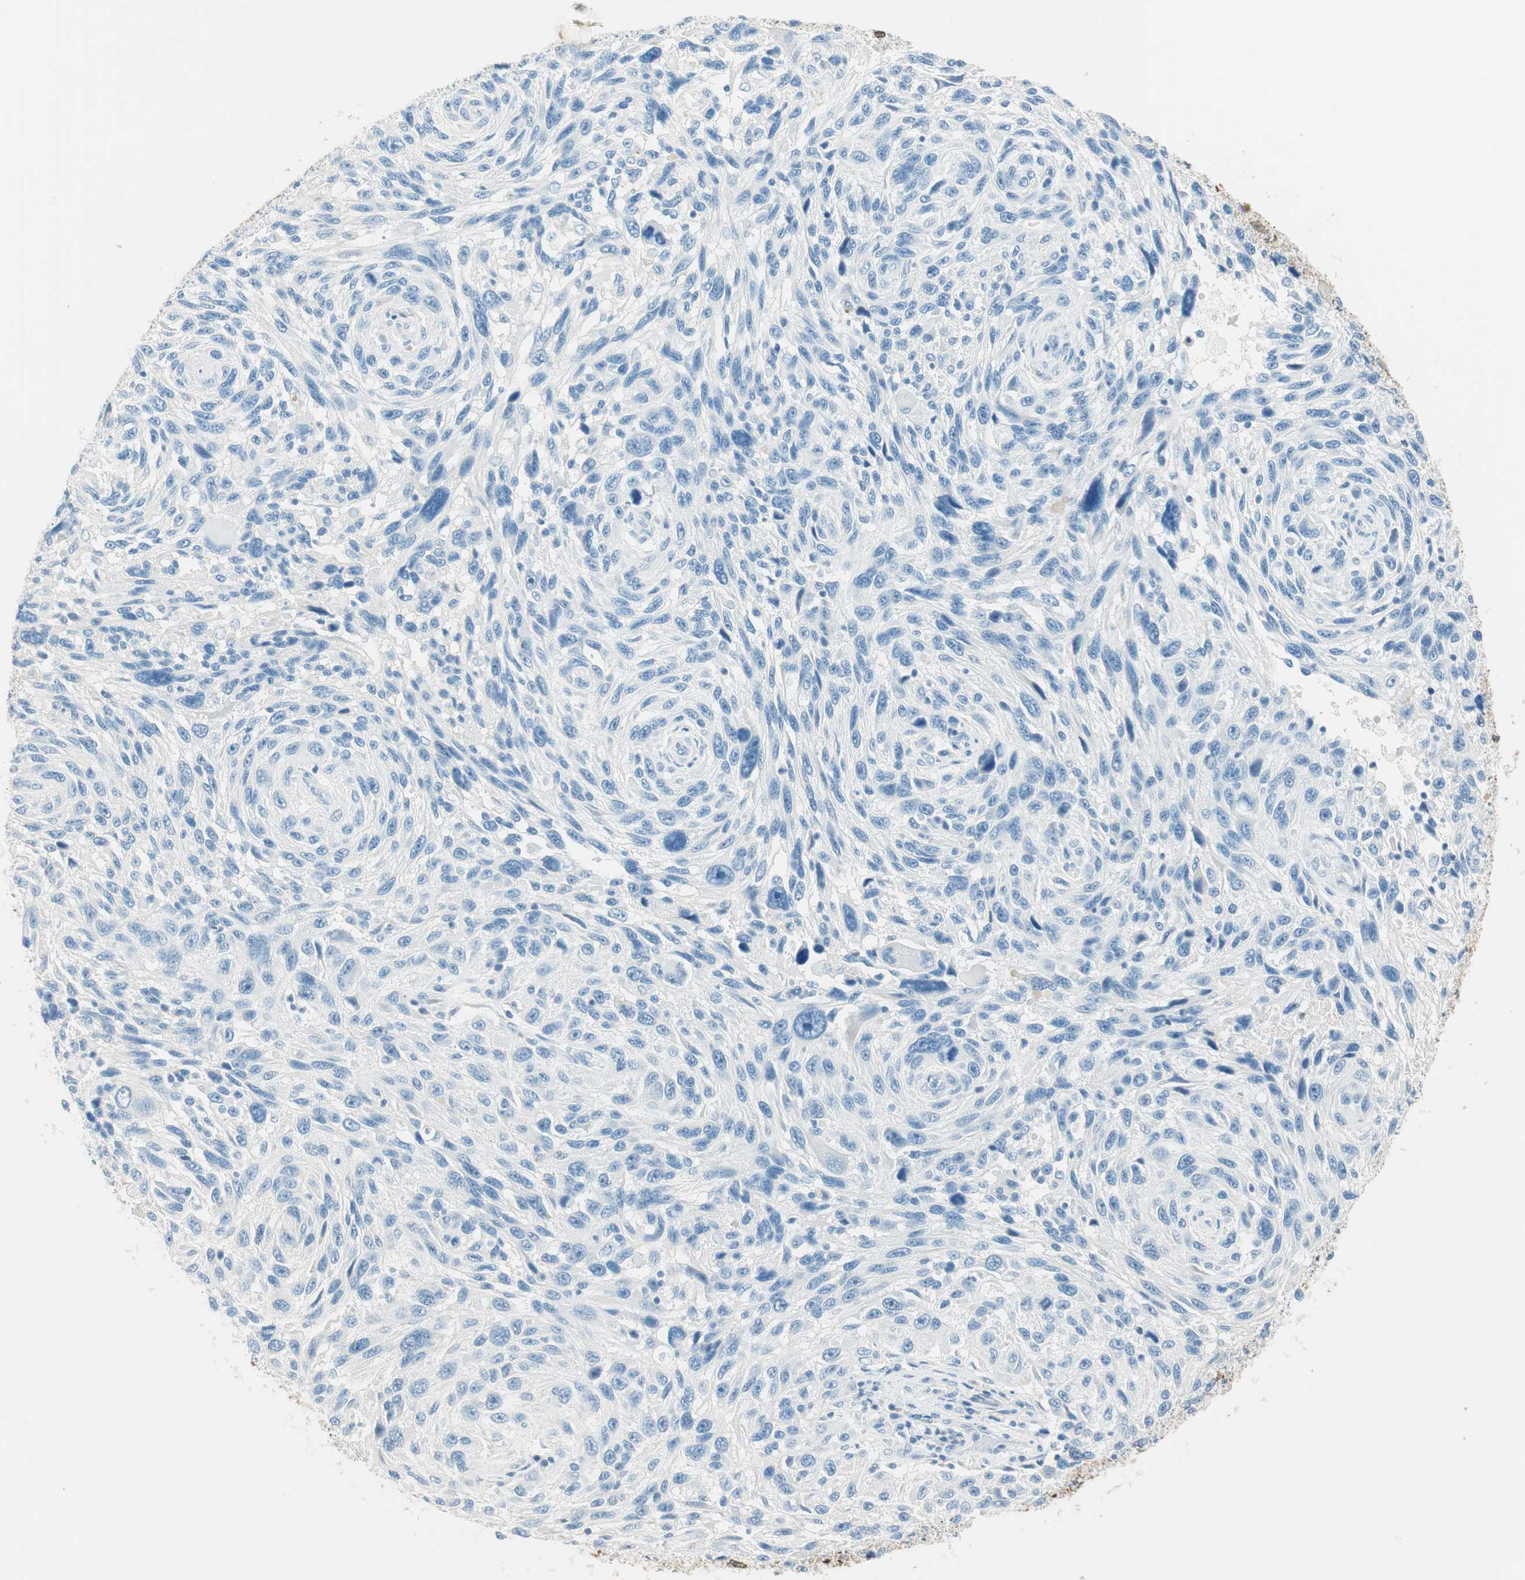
{"staining": {"intensity": "negative", "quantity": "none", "location": "none"}, "tissue": "melanoma", "cell_type": "Tumor cells", "image_type": "cancer", "snomed": [{"axis": "morphology", "description": "Malignant melanoma, NOS"}, {"axis": "topography", "description": "Skin"}], "caption": "An immunohistochemistry (IHC) image of malignant melanoma is shown. There is no staining in tumor cells of malignant melanoma.", "gene": "HPGD", "patient": {"sex": "male", "age": 53}}